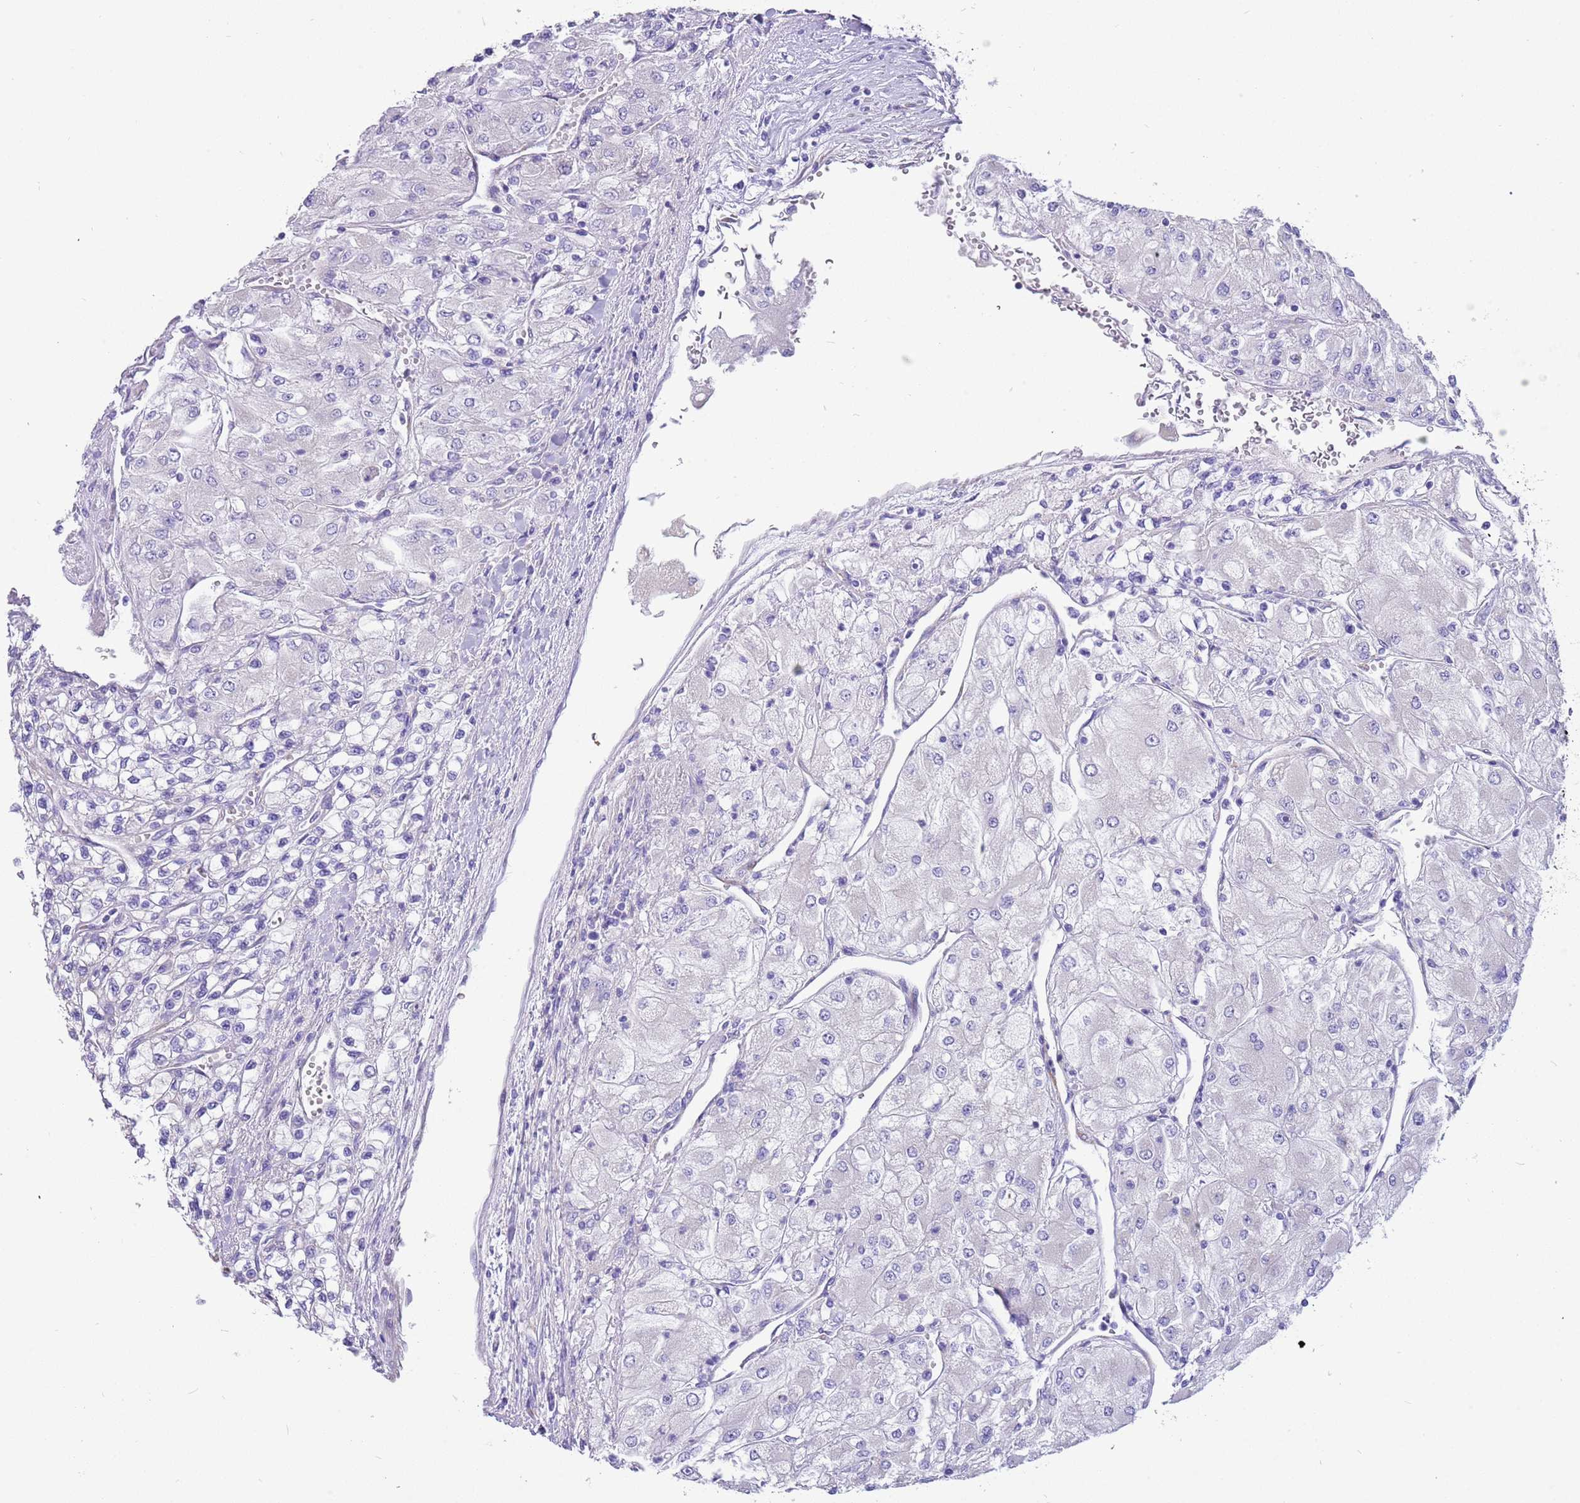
{"staining": {"intensity": "negative", "quantity": "none", "location": "none"}, "tissue": "renal cancer", "cell_type": "Tumor cells", "image_type": "cancer", "snomed": [{"axis": "morphology", "description": "Adenocarcinoma, NOS"}, {"axis": "topography", "description": "Kidney"}], "caption": "A histopathology image of renal cancer stained for a protein demonstrates no brown staining in tumor cells.", "gene": "SERINC3", "patient": {"sex": "male", "age": 80}}